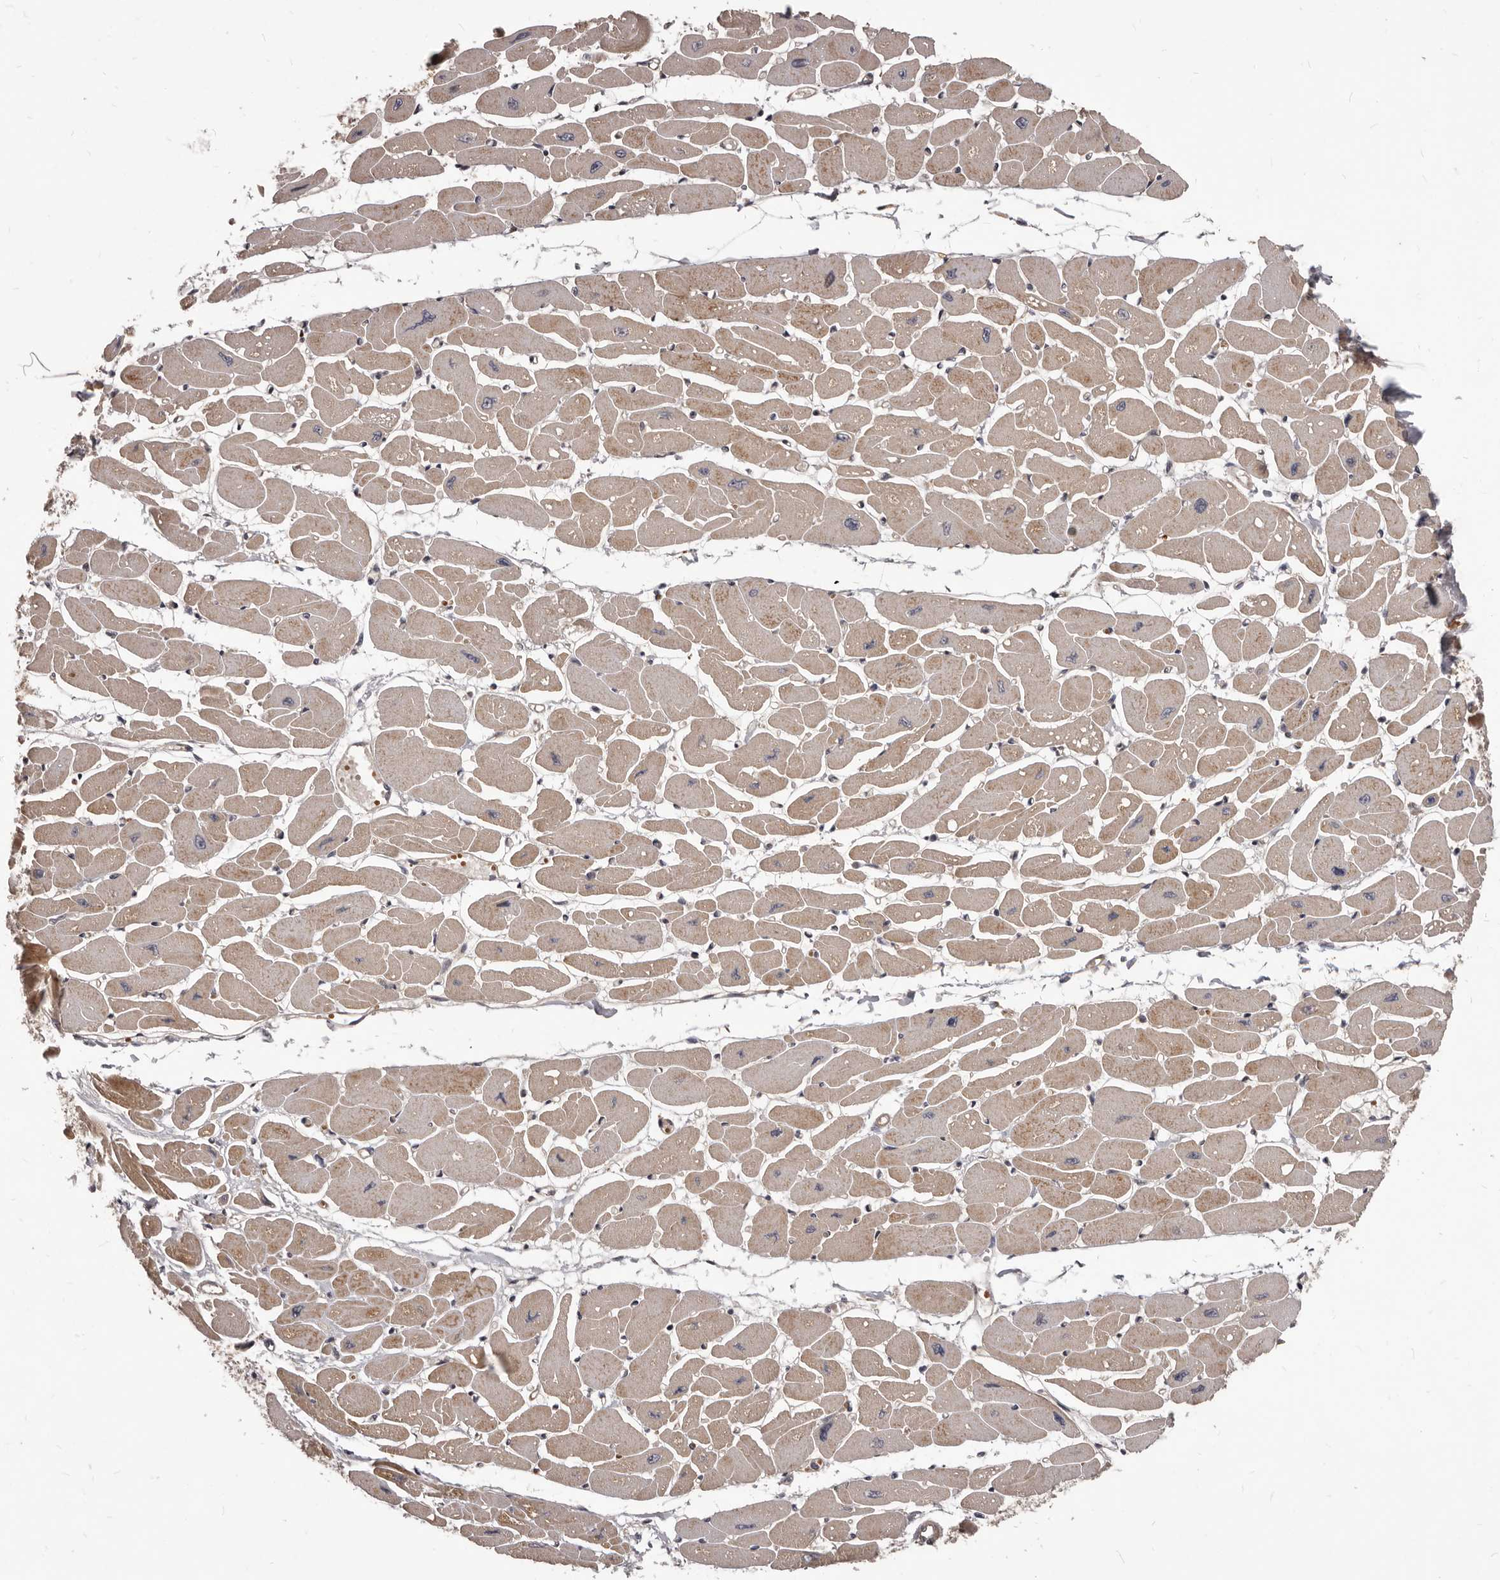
{"staining": {"intensity": "strong", "quantity": "25%-75%", "location": "cytoplasmic/membranous"}, "tissue": "heart muscle", "cell_type": "Cardiomyocytes", "image_type": "normal", "snomed": [{"axis": "morphology", "description": "Normal tissue, NOS"}, {"axis": "topography", "description": "Heart"}], "caption": "IHC image of benign heart muscle: human heart muscle stained using IHC reveals high levels of strong protein expression localized specifically in the cytoplasmic/membranous of cardiomyocytes, appearing as a cytoplasmic/membranous brown color.", "gene": "GABPB2", "patient": {"sex": "female", "age": 54}}